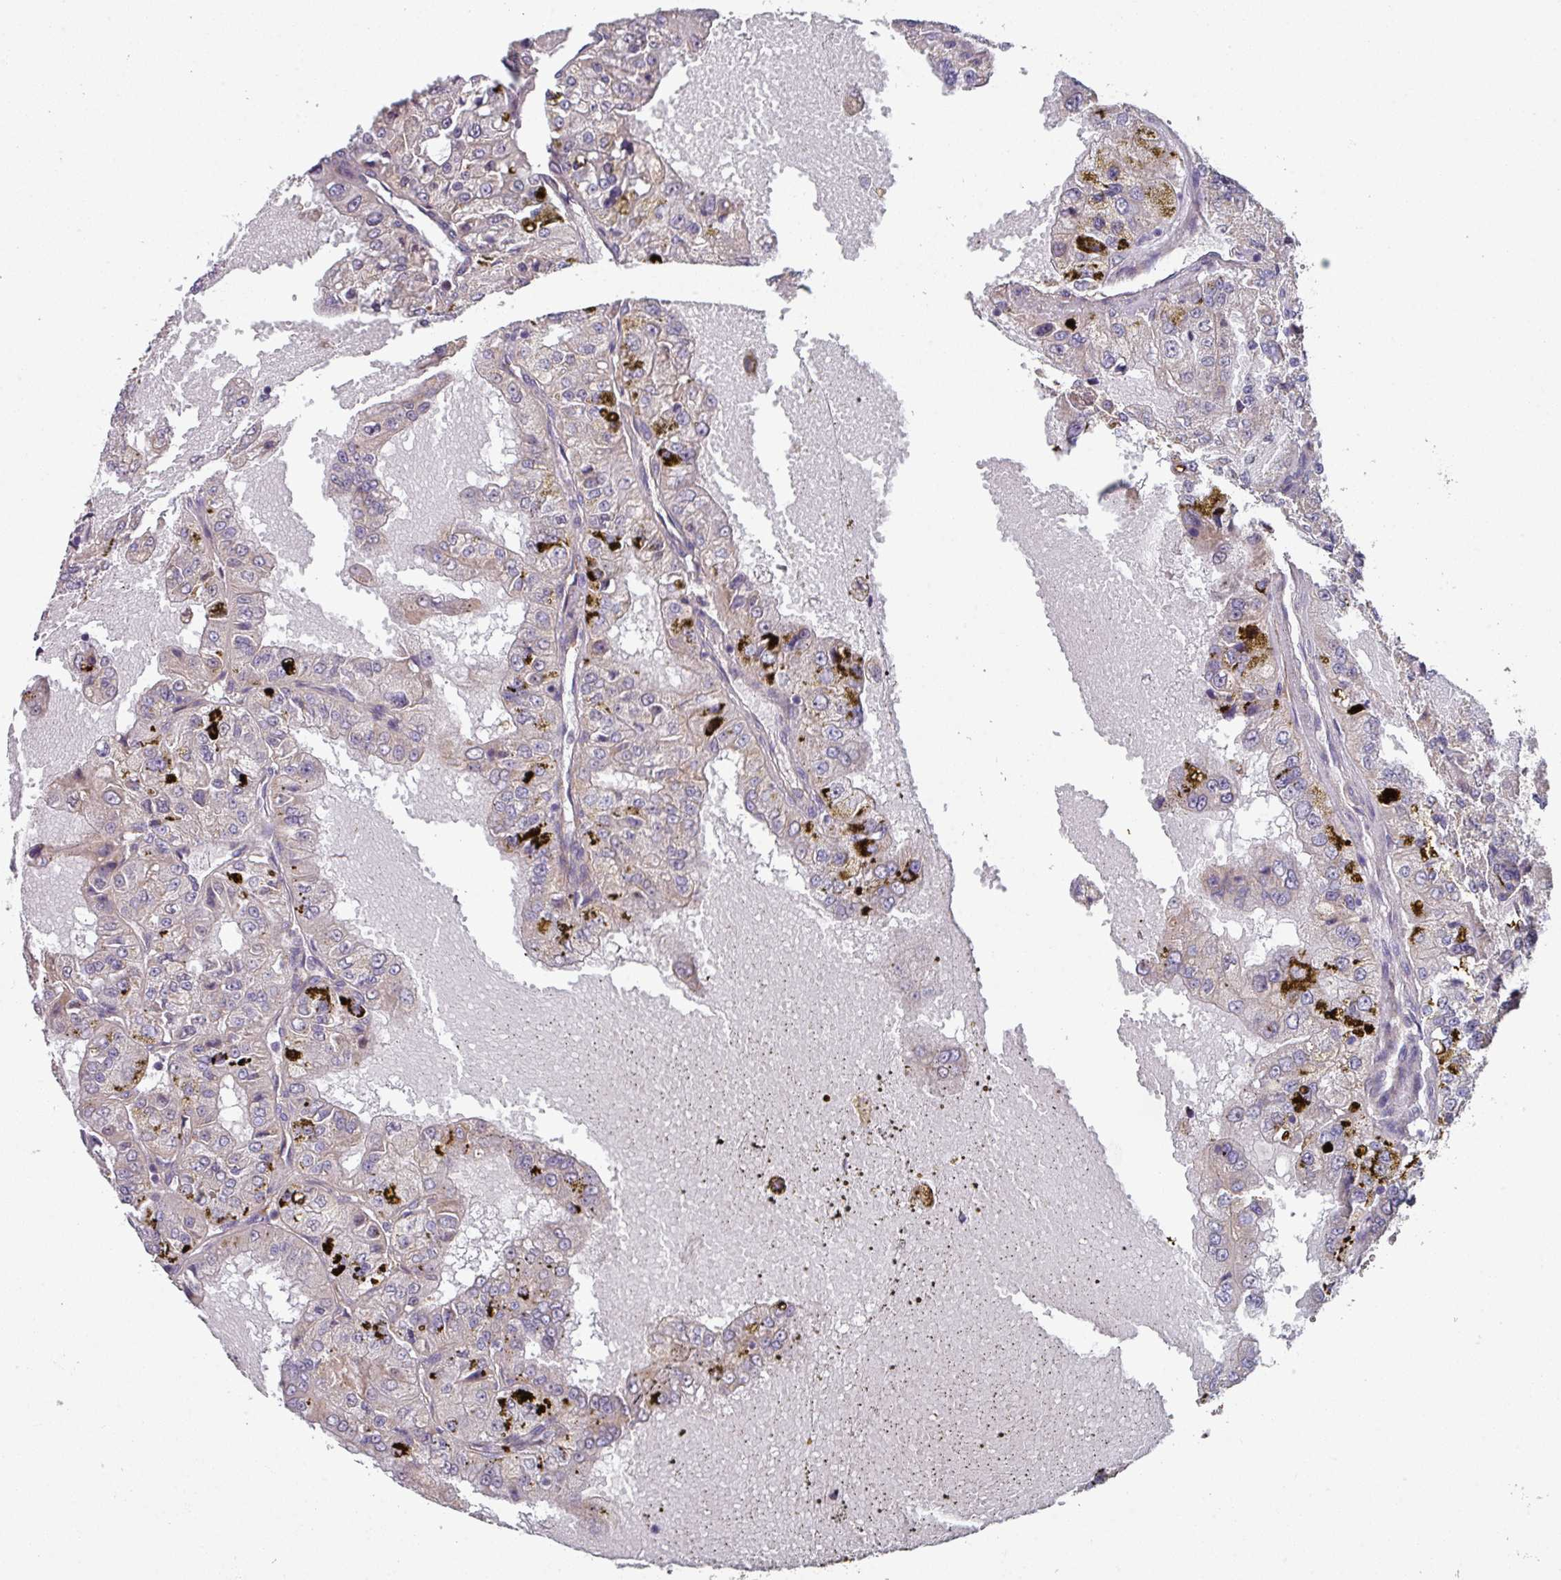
{"staining": {"intensity": "weak", "quantity": "<25%", "location": "cytoplasmic/membranous"}, "tissue": "renal cancer", "cell_type": "Tumor cells", "image_type": "cancer", "snomed": [{"axis": "morphology", "description": "Adenocarcinoma, NOS"}, {"axis": "topography", "description": "Kidney"}], "caption": "This is an immunohistochemistry histopathology image of human renal cancer. There is no positivity in tumor cells.", "gene": "DCAF12L2", "patient": {"sex": "female", "age": 63}}